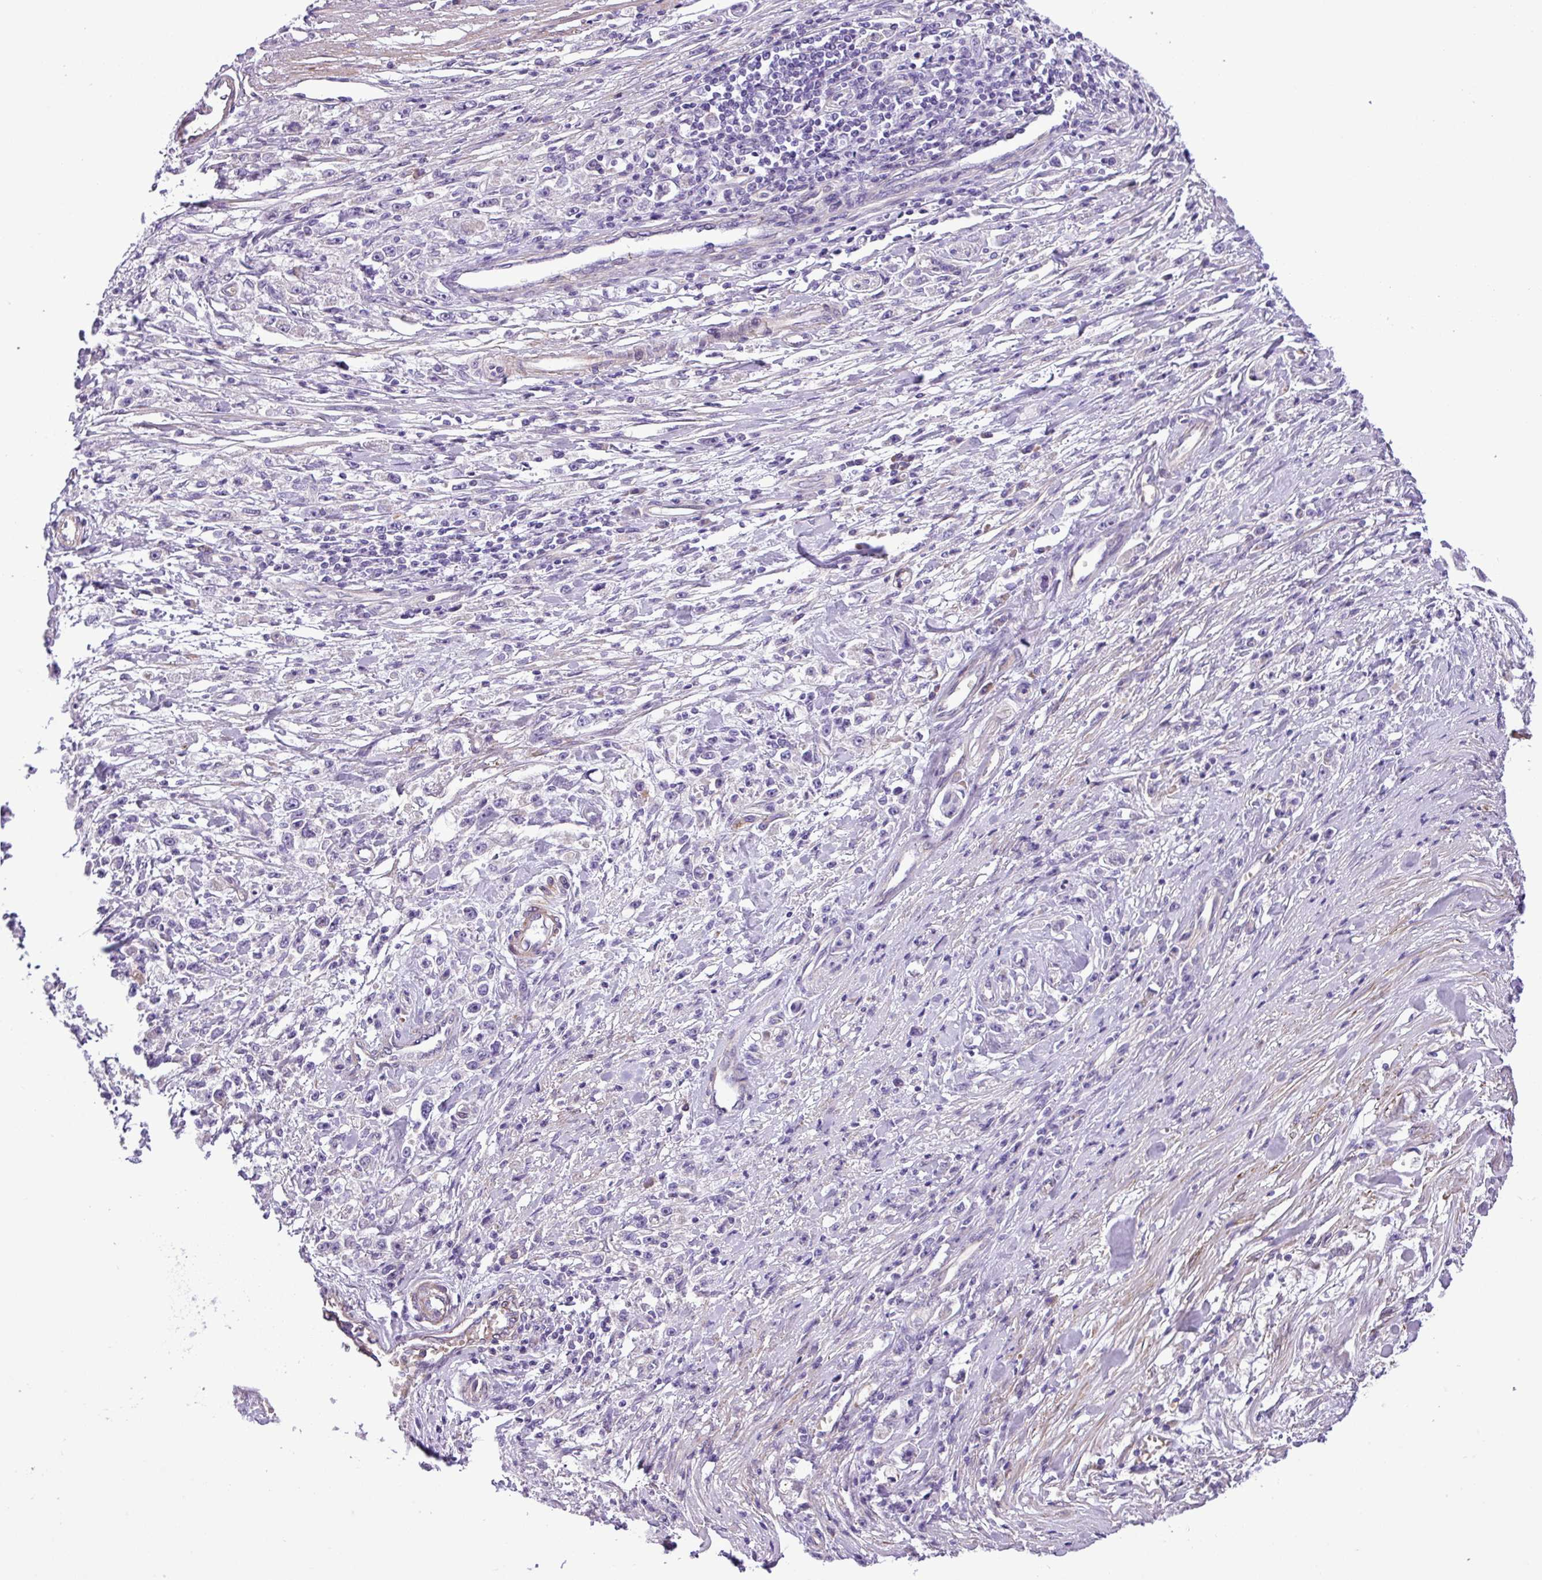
{"staining": {"intensity": "negative", "quantity": "none", "location": "none"}, "tissue": "stomach cancer", "cell_type": "Tumor cells", "image_type": "cancer", "snomed": [{"axis": "morphology", "description": "Adenocarcinoma, NOS"}, {"axis": "topography", "description": "Stomach"}], "caption": "A photomicrograph of human stomach cancer (adenocarcinoma) is negative for staining in tumor cells.", "gene": "C11orf91", "patient": {"sex": "female", "age": 59}}